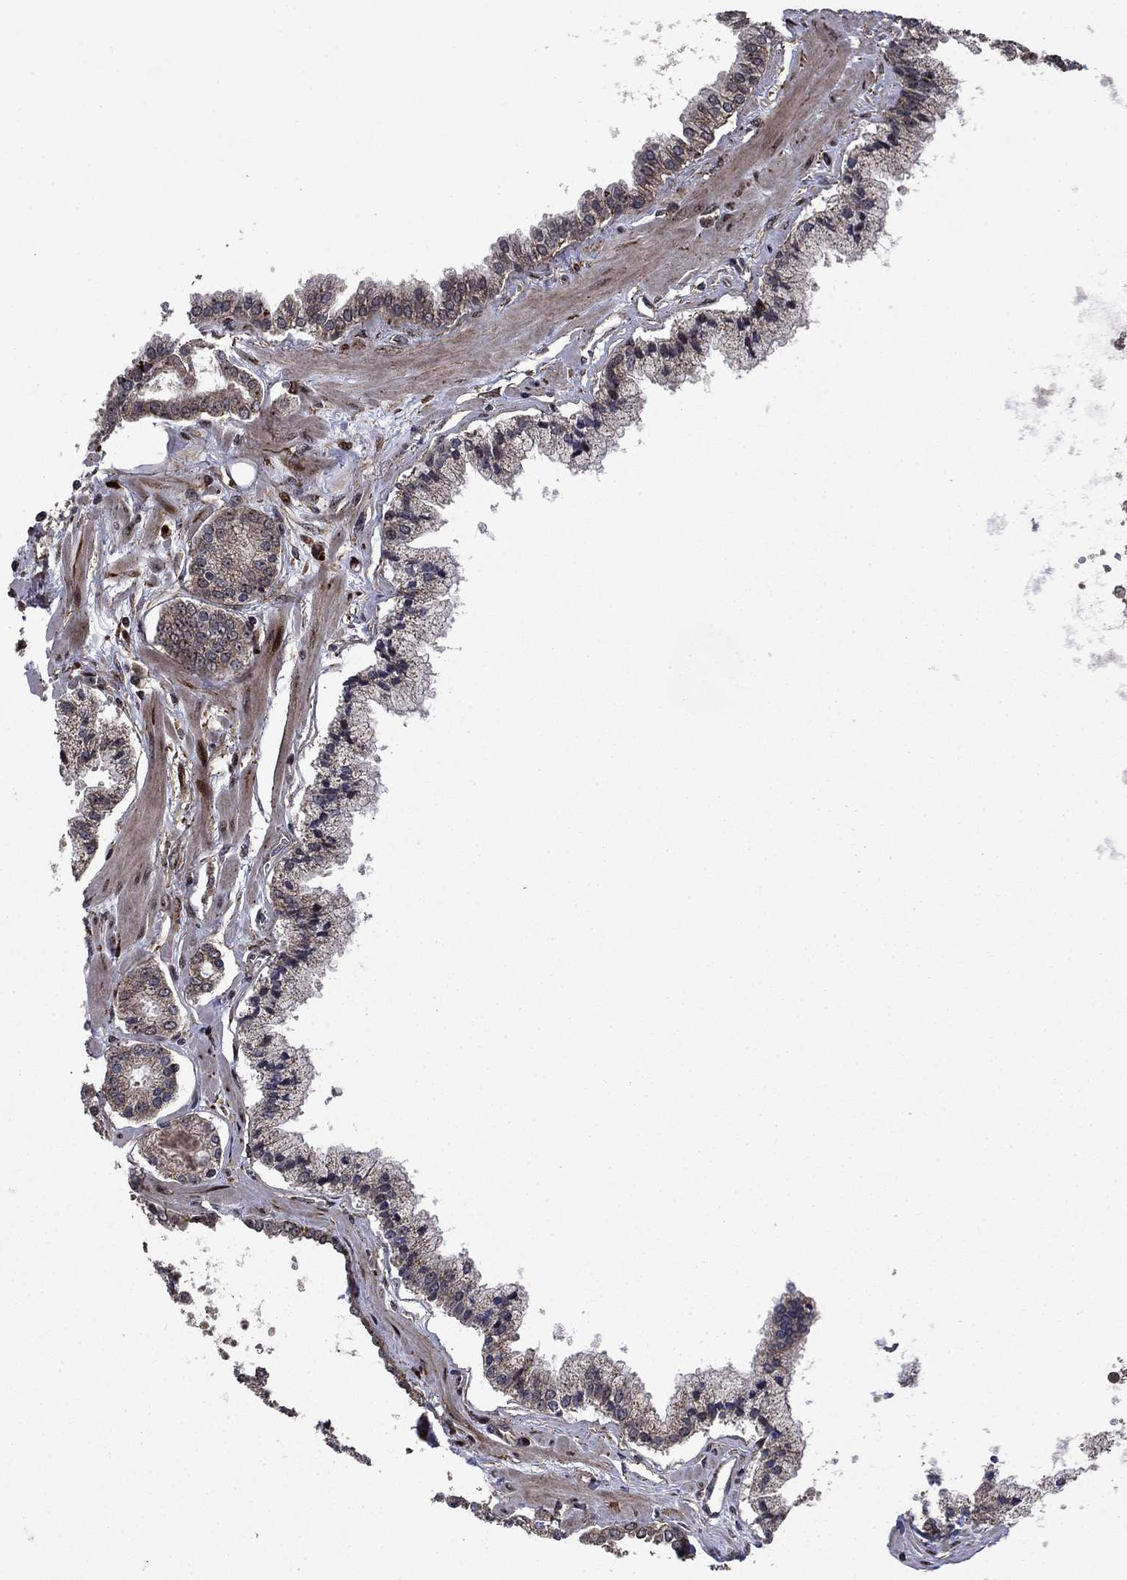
{"staining": {"intensity": "weak", "quantity": "25%-75%", "location": "cytoplasmic/membranous"}, "tissue": "prostate cancer", "cell_type": "Tumor cells", "image_type": "cancer", "snomed": [{"axis": "morphology", "description": "Adenocarcinoma, NOS"}, {"axis": "topography", "description": "Prostate"}], "caption": "Immunohistochemical staining of prostate cancer shows low levels of weak cytoplasmic/membranous protein positivity in about 25%-75% of tumor cells. Using DAB (brown) and hematoxylin (blue) stains, captured at high magnification using brightfield microscopy.", "gene": "AGTPBP1", "patient": {"sex": "male", "age": 63}}